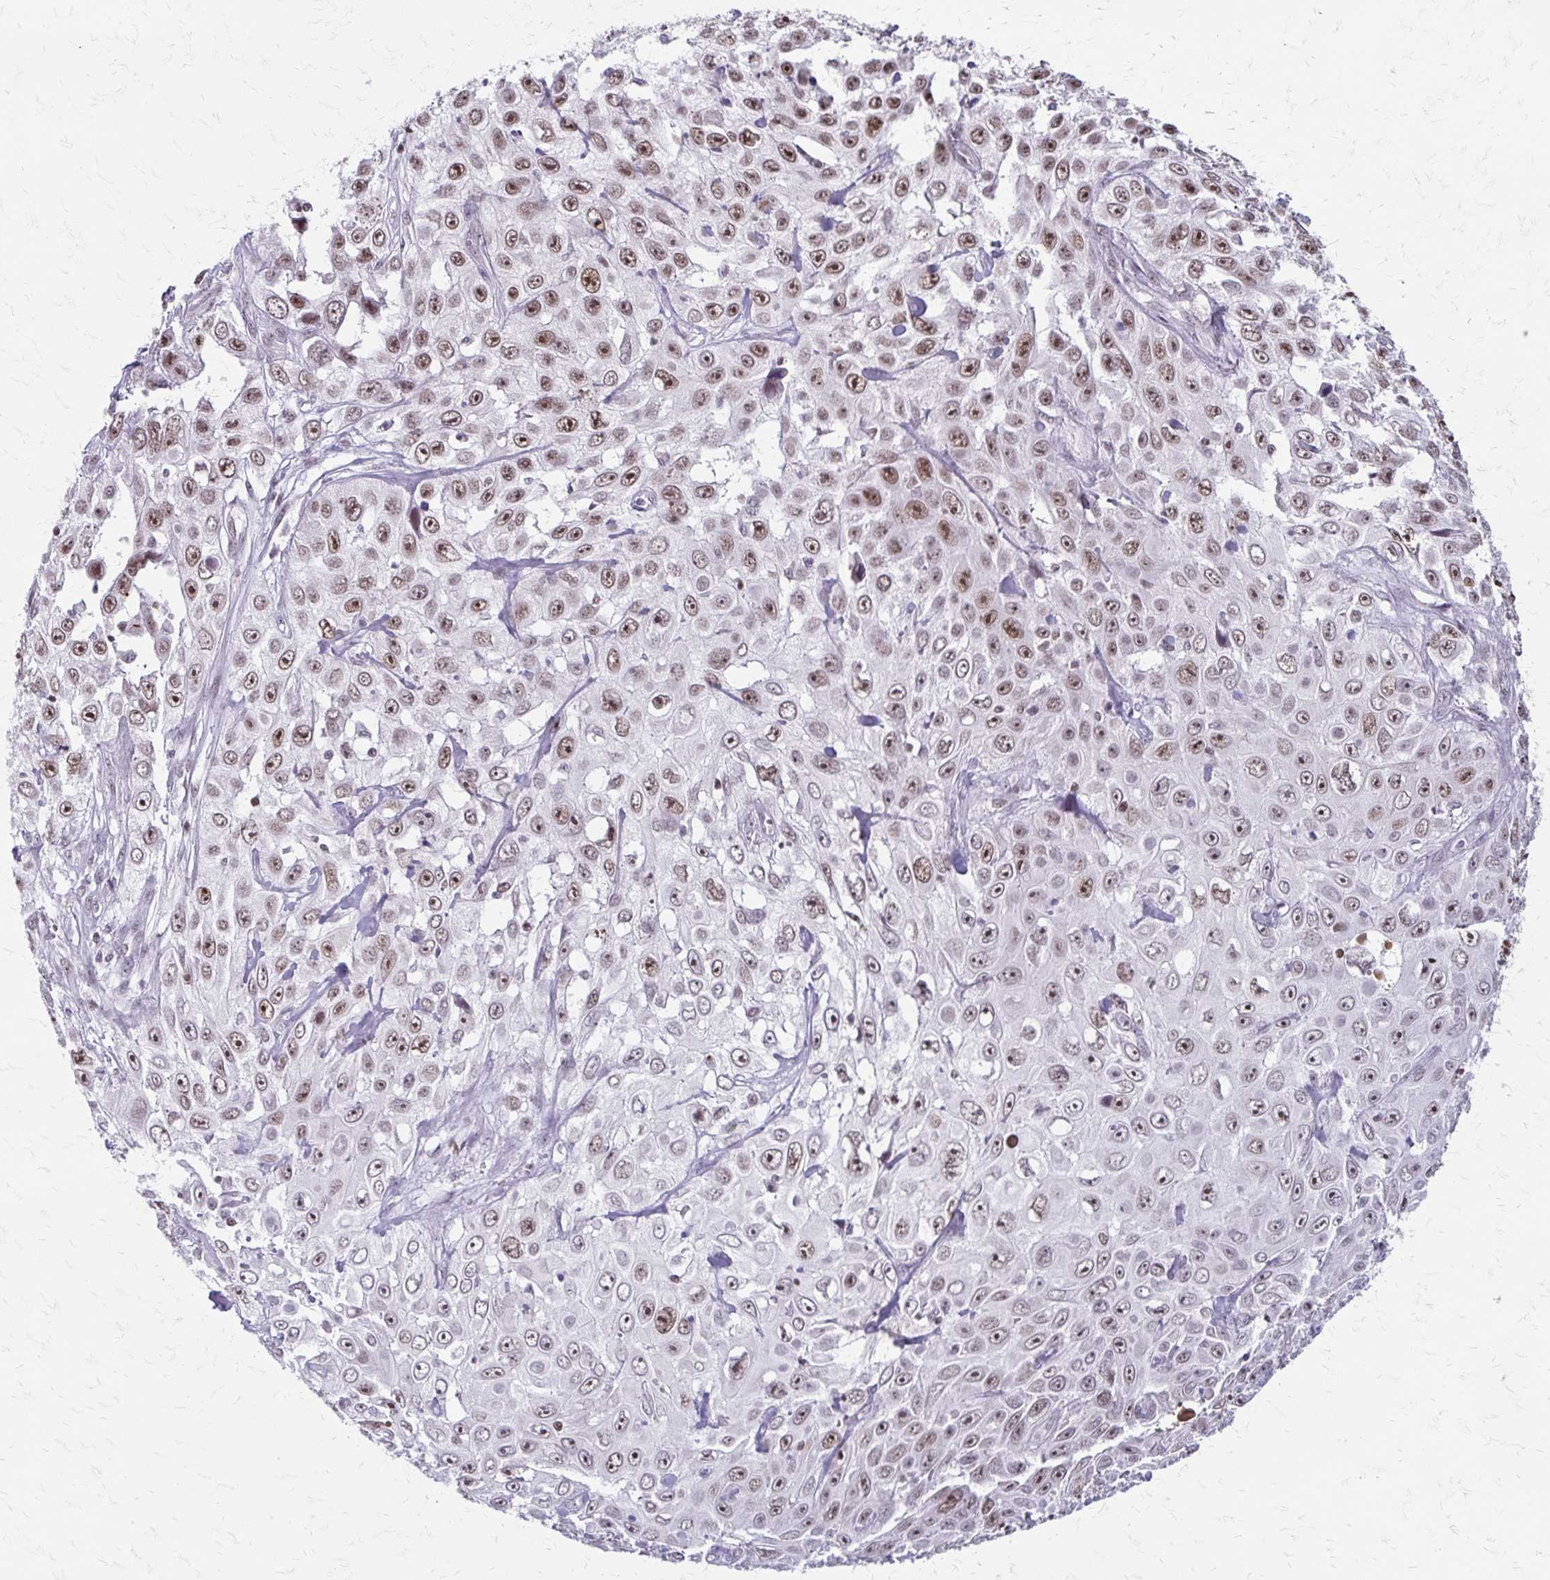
{"staining": {"intensity": "moderate", "quantity": ">75%", "location": "nuclear"}, "tissue": "skin cancer", "cell_type": "Tumor cells", "image_type": "cancer", "snomed": [{"axis": "morphology", "description": "Squamous cell carcinoma, NOS"}, {"axis": "topography", "description": "Skin"}], "caption": "A micrograph of human skin squamous cell carcinoma stained for a protein displays moderate nuclear brown staining in tumor cells. Ihc stains the protein of interest in brown and the nuclei are stained blue.", "gene": "EED", "patient": {"sex": "male", "age": 82}}